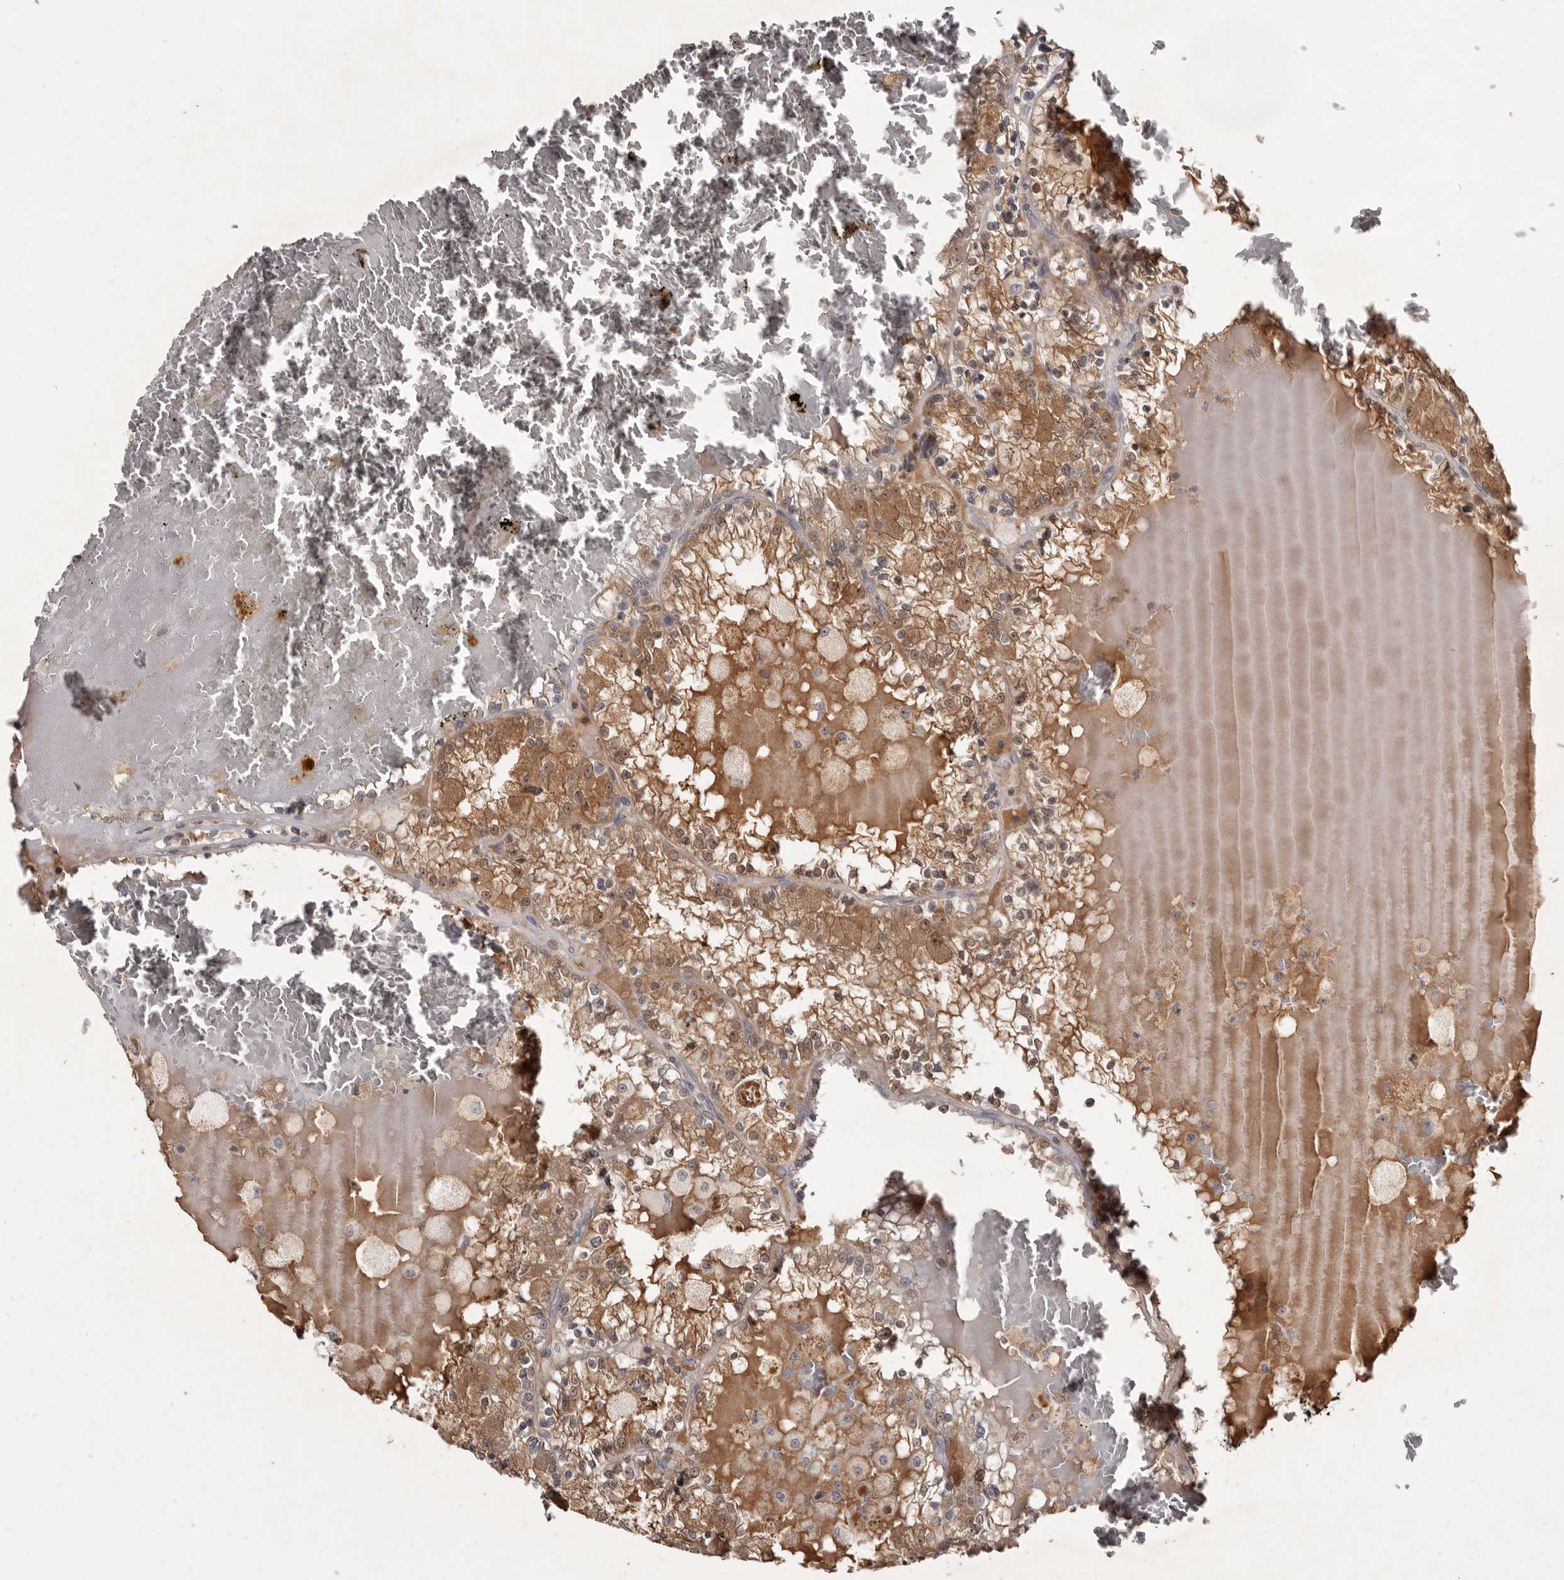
{"staining": {"intensity": "moderate", "quantity": ">75%", "location": "cytoplasmic/membranous,nuclear"}, "tissue": "renal cancer", "cell_type": "Tumor cells", "image_type": "cancer", "snomed": [{"axis": "morphology", "description": "Adenocarcinoma, NOS"}, {"axis": "topography", "description": "Kidney"}], "caption": "Human renal cancer (adenocarcinoma) stained for a protein (brown) displays moderate cytoplasmic/membranous and nuclear positive staining in about >75% of tumor cells.", "gene": "TTC39A", "patient": {"sex": "female", "age": 56}}